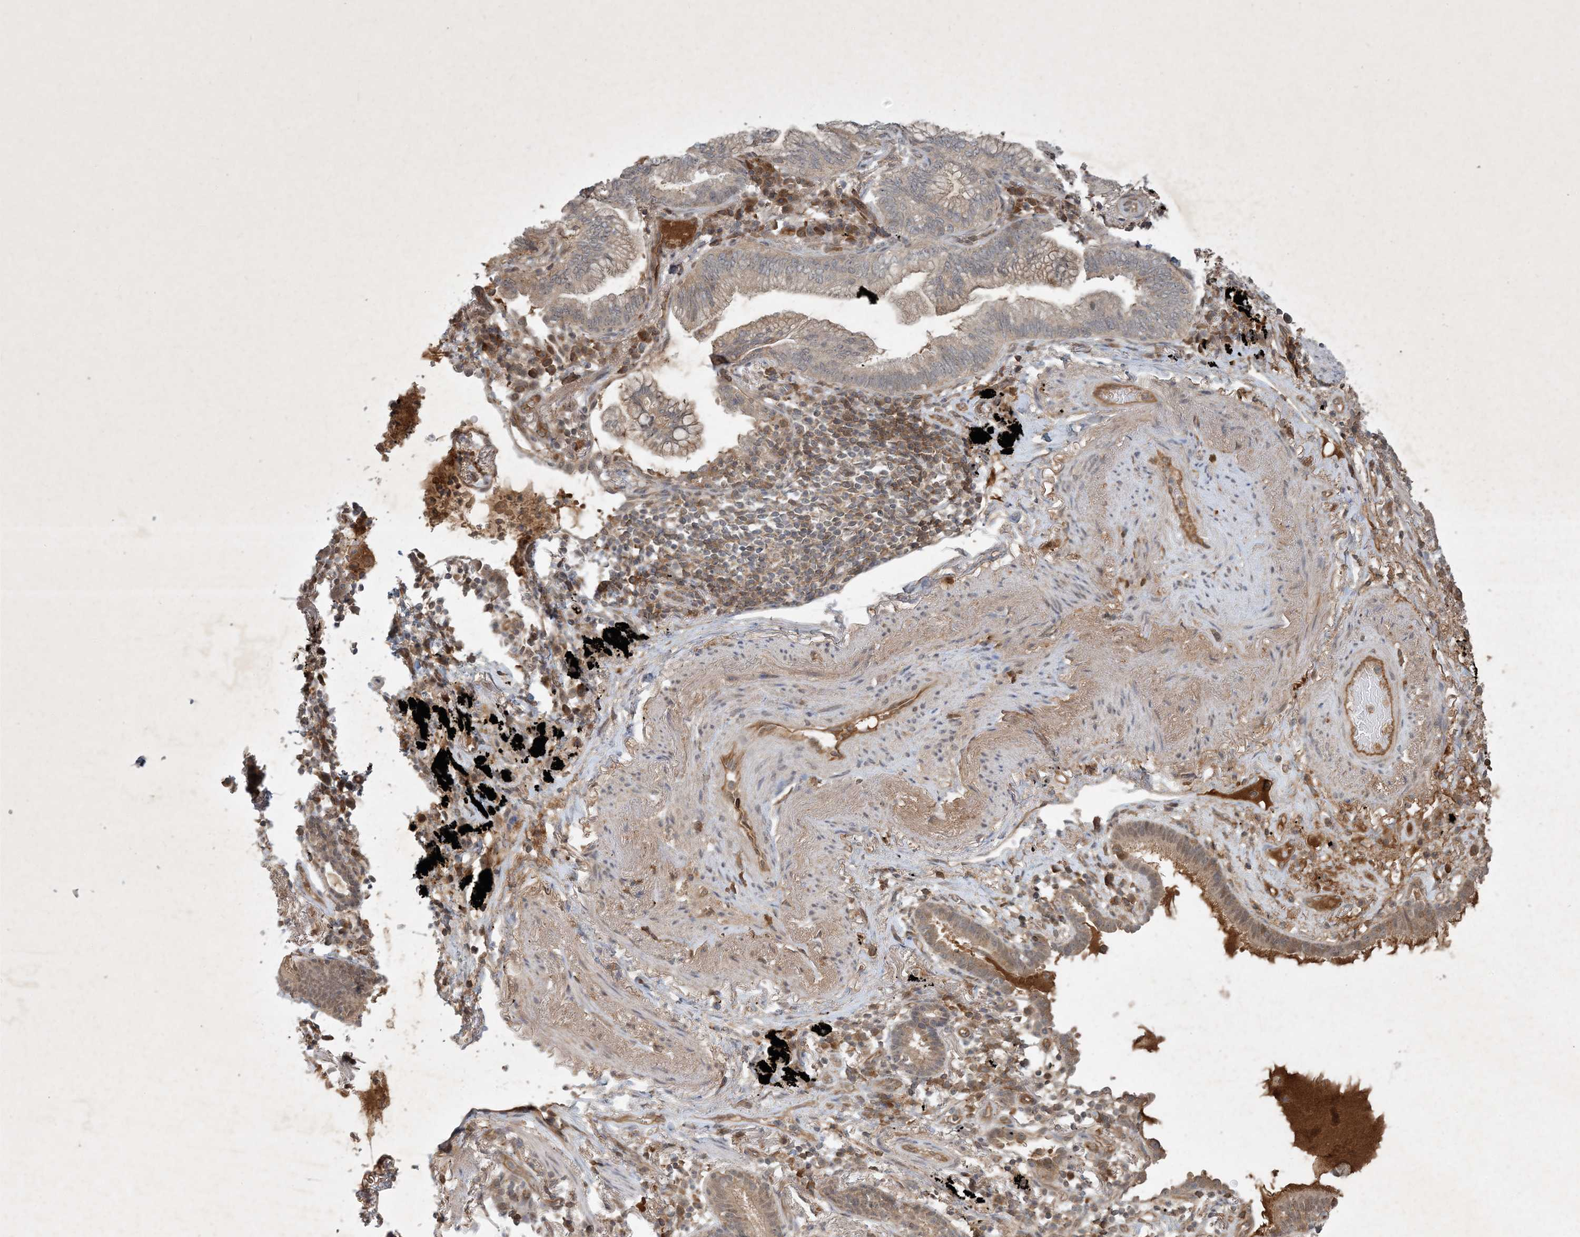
{"staining": {"intensity": "weak", "quantity": "<25%", "location": "cytoplasmic/membranous"}, "tissue": "lung cancer", "cell_type": "Tumor cells", "image_type": "cancer", "snomed": [{"axis": "morphology", "description": "Adenocarcinoma, NOS"}, {"axis": "topography", "description": "Lung"}], "caption": "IHC of lung adenocarcinoma exhibits no staining in tumor cells.", "gene": "ZCCHC4", "patient": {"sex": "female", "age": 70}}